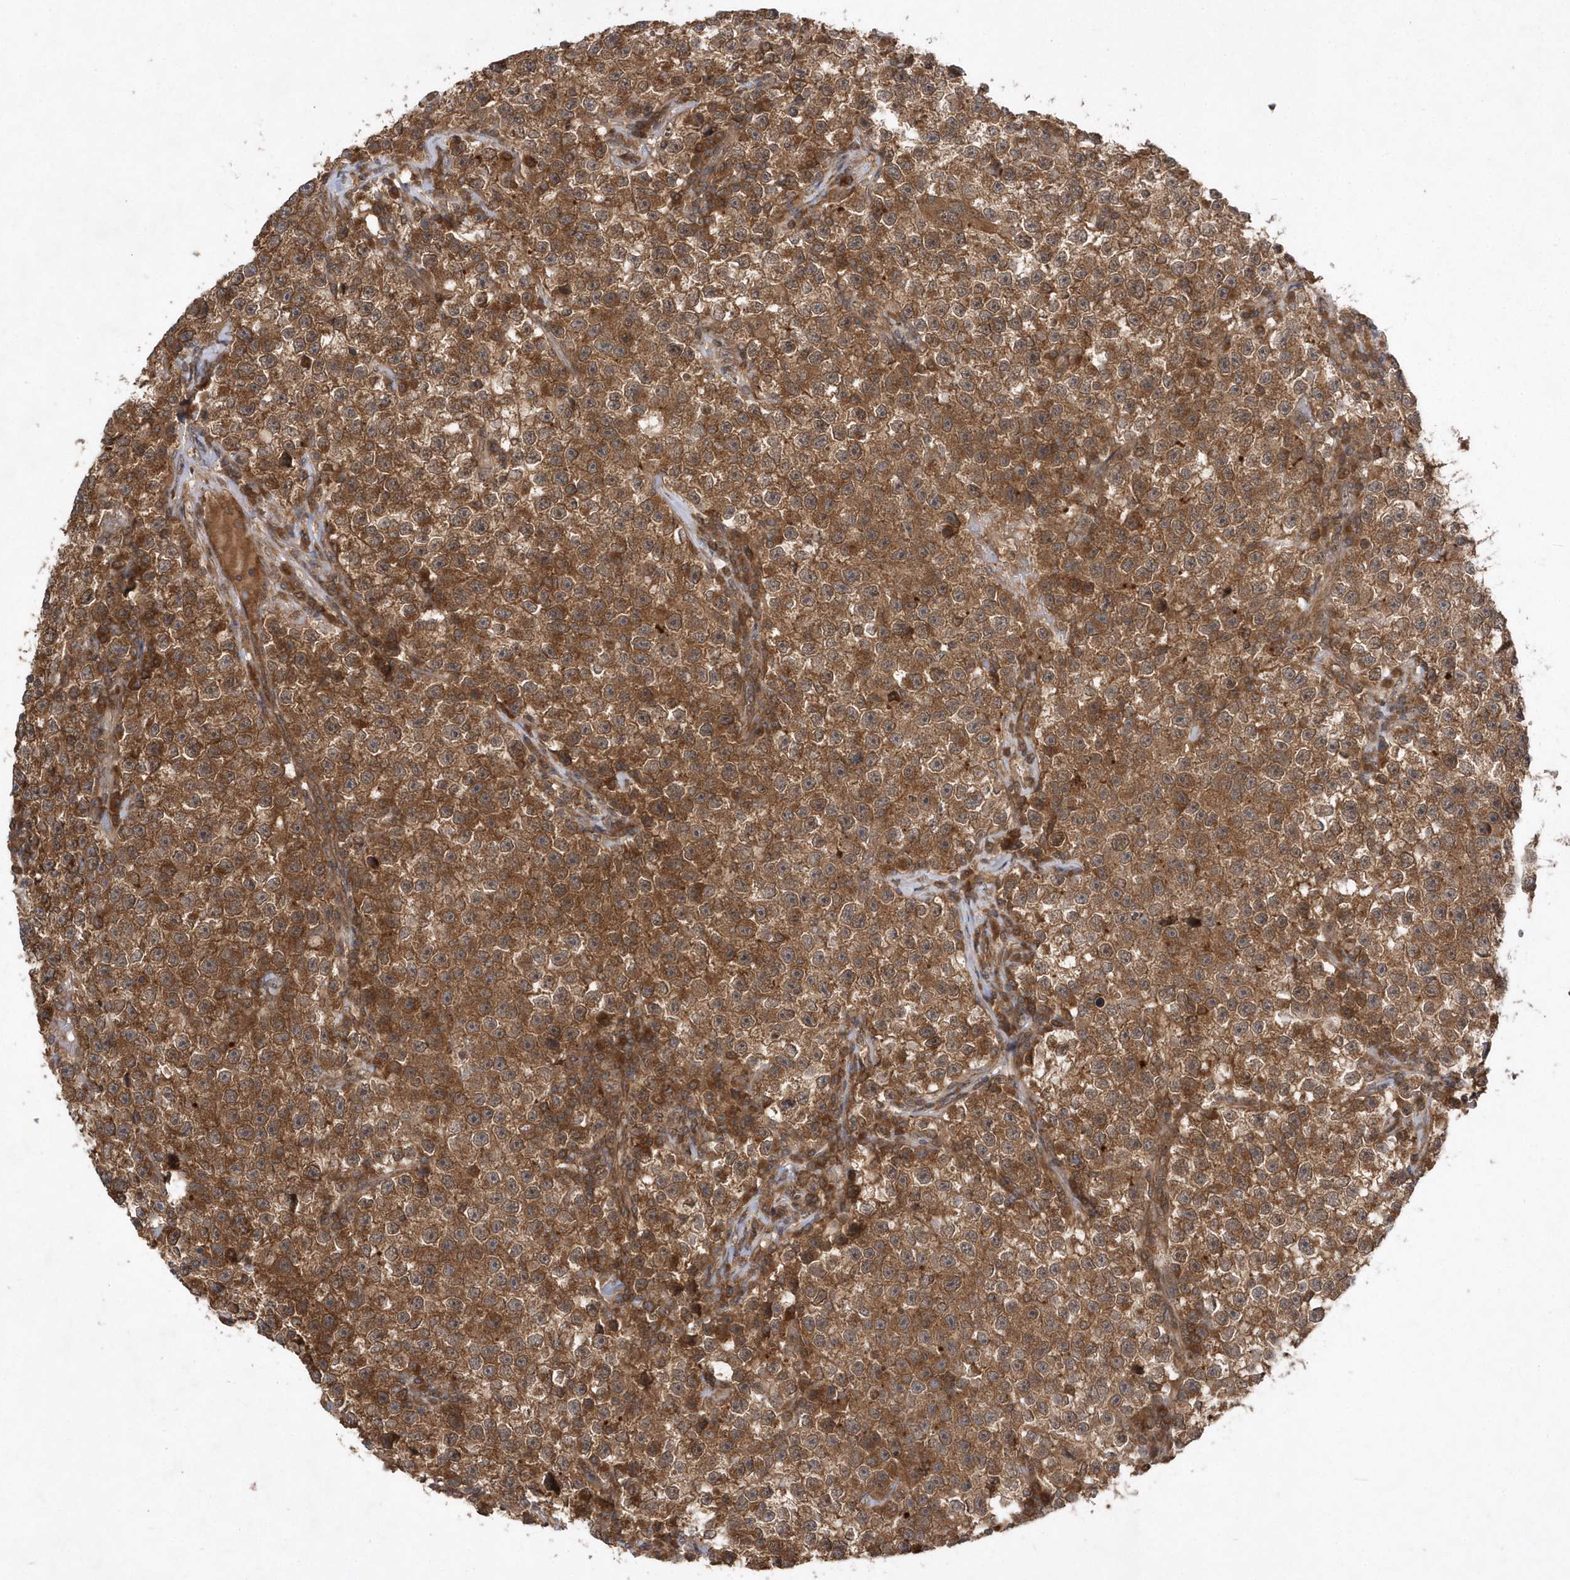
{"staining": {"intensity": "moderate", "quantity": ">75%", "location": "cytoplasmic/membranous"}, "tissue": "testis cancer", "cell_type": "Tumor cells", "image_type": "cancer", "snomed": [{"axis": "morphology", "description": "Seminoma, NOS"}, {"axis": "topography", "description": "Testis"}], "caption": "This histopathology image demonstrates testis seminoma stained with immunohistochemistry to label a protein in brown. The cytoplasmic/membranous of tumor cells show moderate positivity for the protein. Nuclei are counter-stained blue.", "gene": "GFM2", "patient": {"sex": "male", "age": 22}}